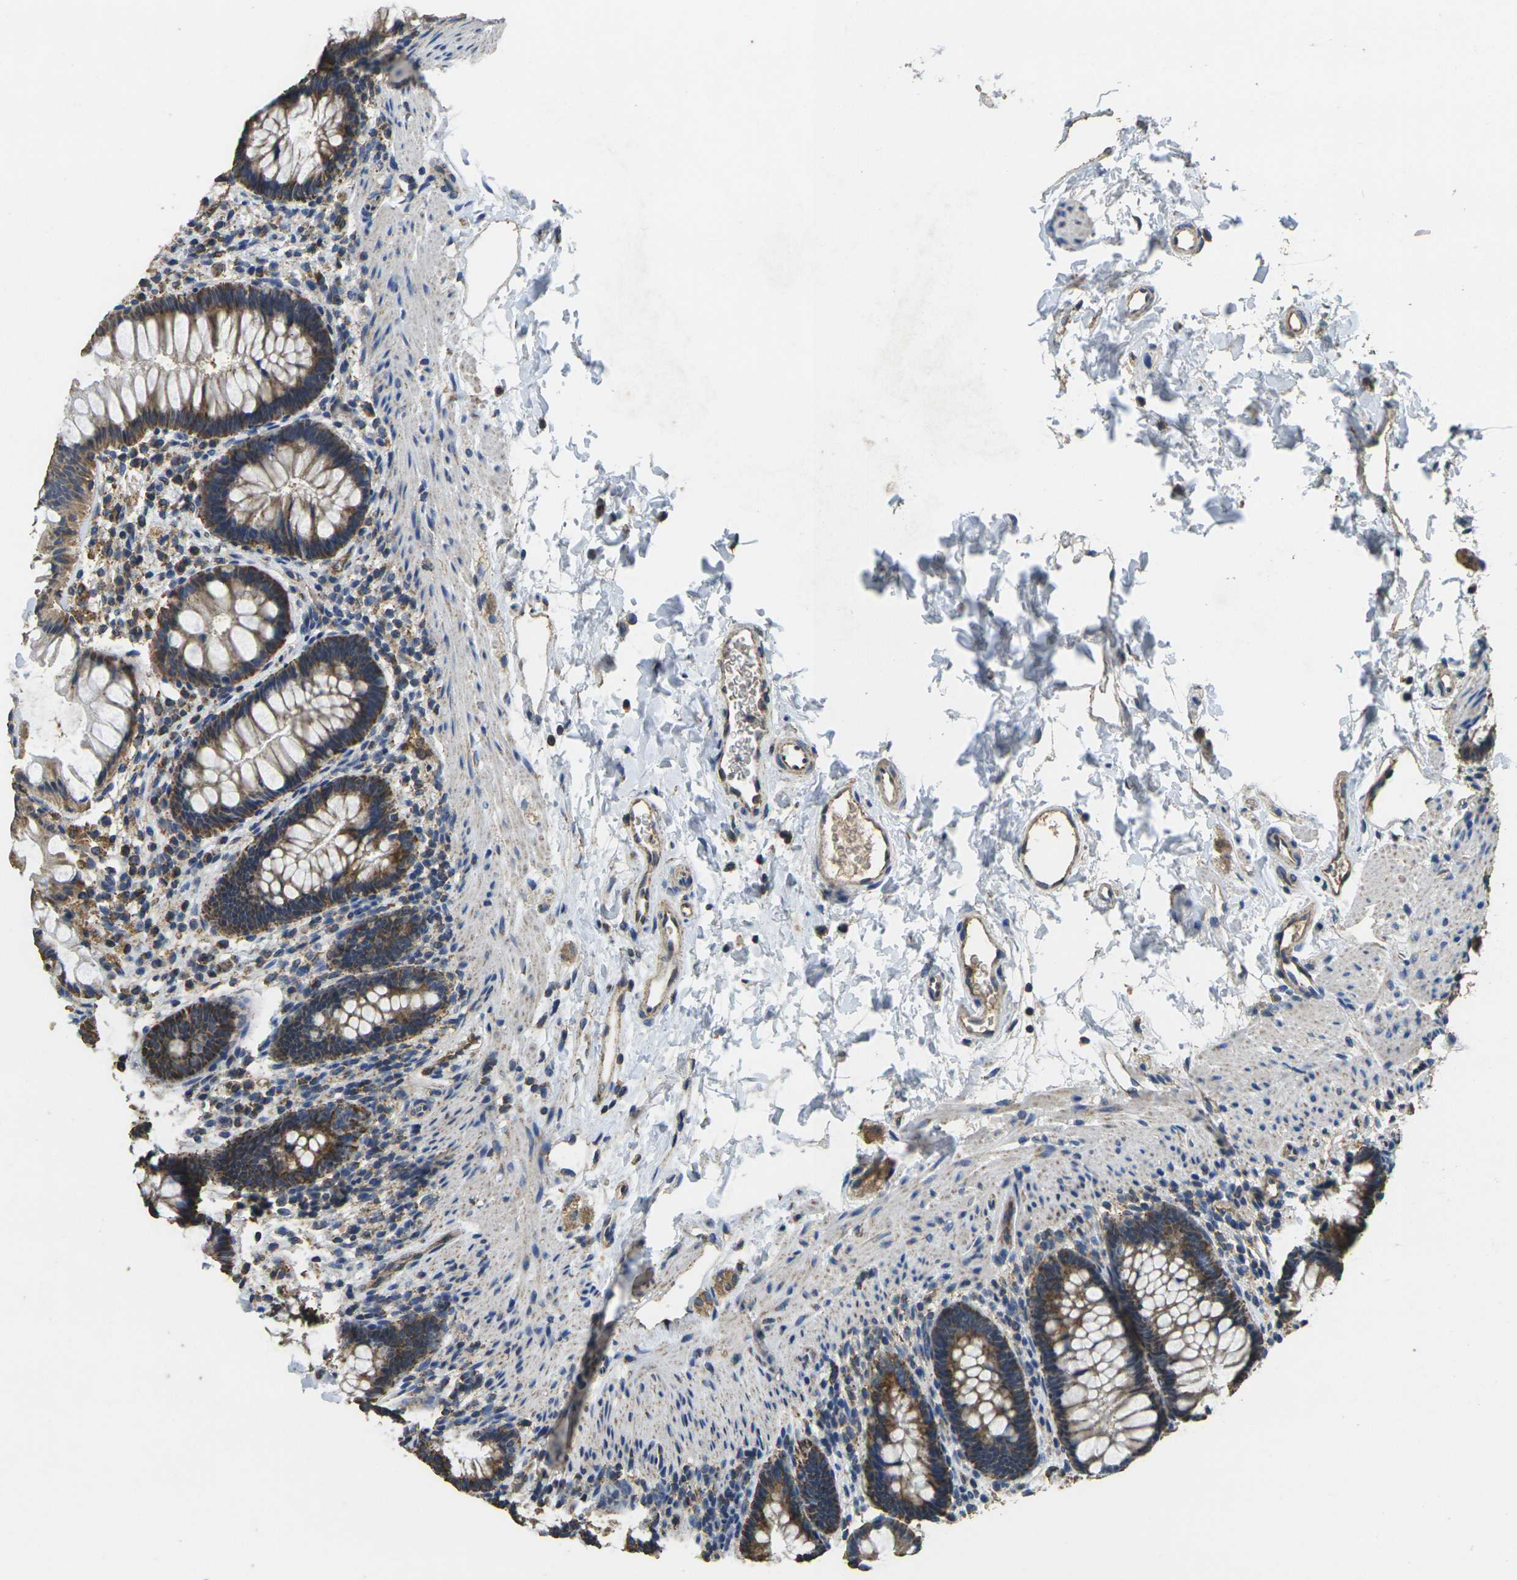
{"staining": {"intensity": "moderate", "quantity": ">75%", "location": "cytoplasmic/membranous"}, "tissue": "rectum", "cell_type": "Glandular cells", "image_type": "normal", "snomed": [{"axis": "morphology", "description": "Normal tissue, NOS"}, {"axis": "topography", "description": "Rectum"}], "caption": "Approximately >75% of glandular cells in benign human rectum demonstrate moderate cytoplasmic/membranous protein expression as visualized by brown immunohistochemical staining.", "gene": "MAPK11", "patient": {"sex": "female", "age": 24}}